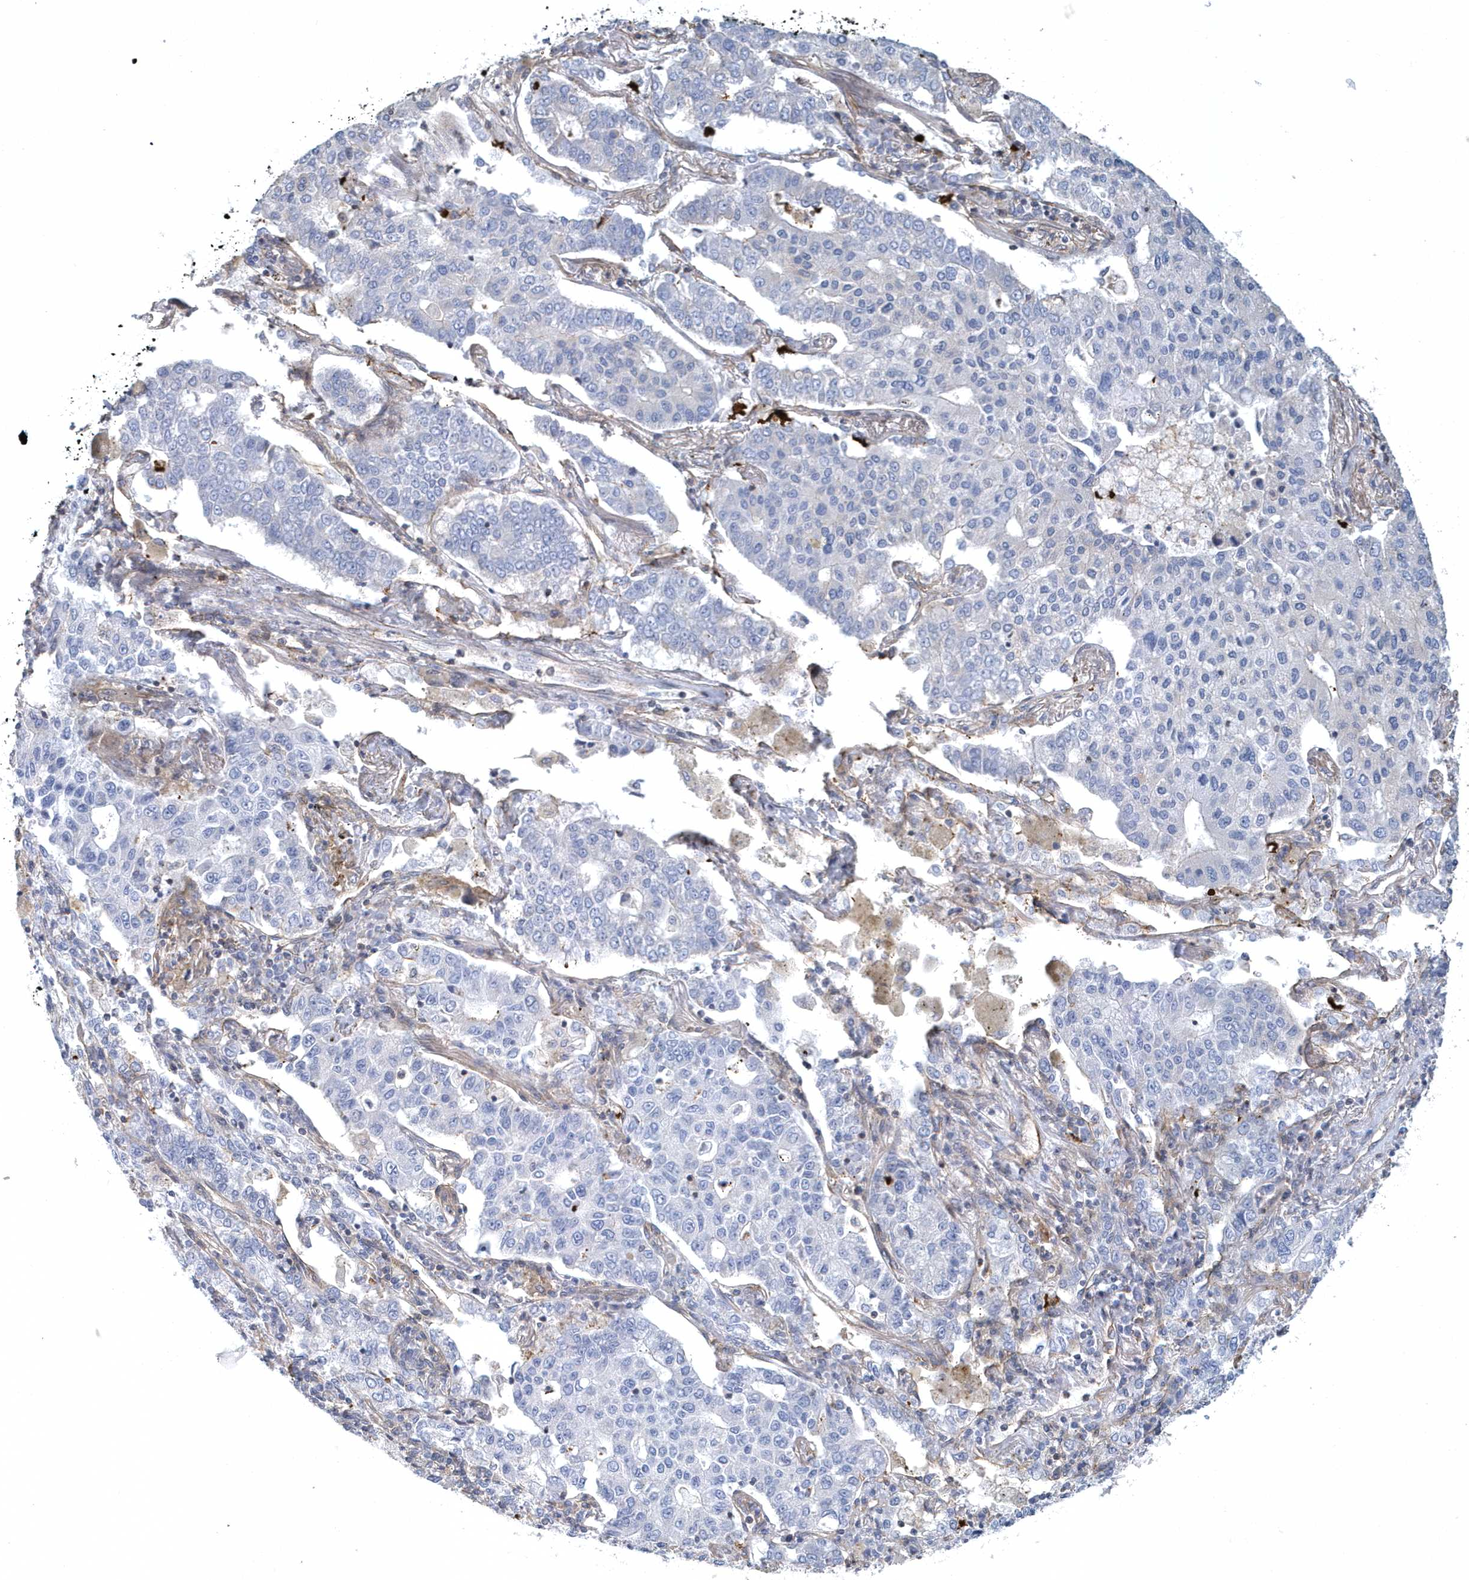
{"staining": {"intensity": "negative", "quantity": "none", "location": "none"}, "tissue": "lung cancer", "cell_type": "Tumor cells", "image_type": "cancer", "snomed": [{"axis": "morphology", "description": "Adenocarcinoma, NOS"}, {"axis": "topography", "description": "Lung"}], "caption": "This is an IHC micrograph of lung adenocarcinoma. There is no staining in tumor cells.", "gene": "ARAP2", "patient": {"sex": "male", "age": 49}}